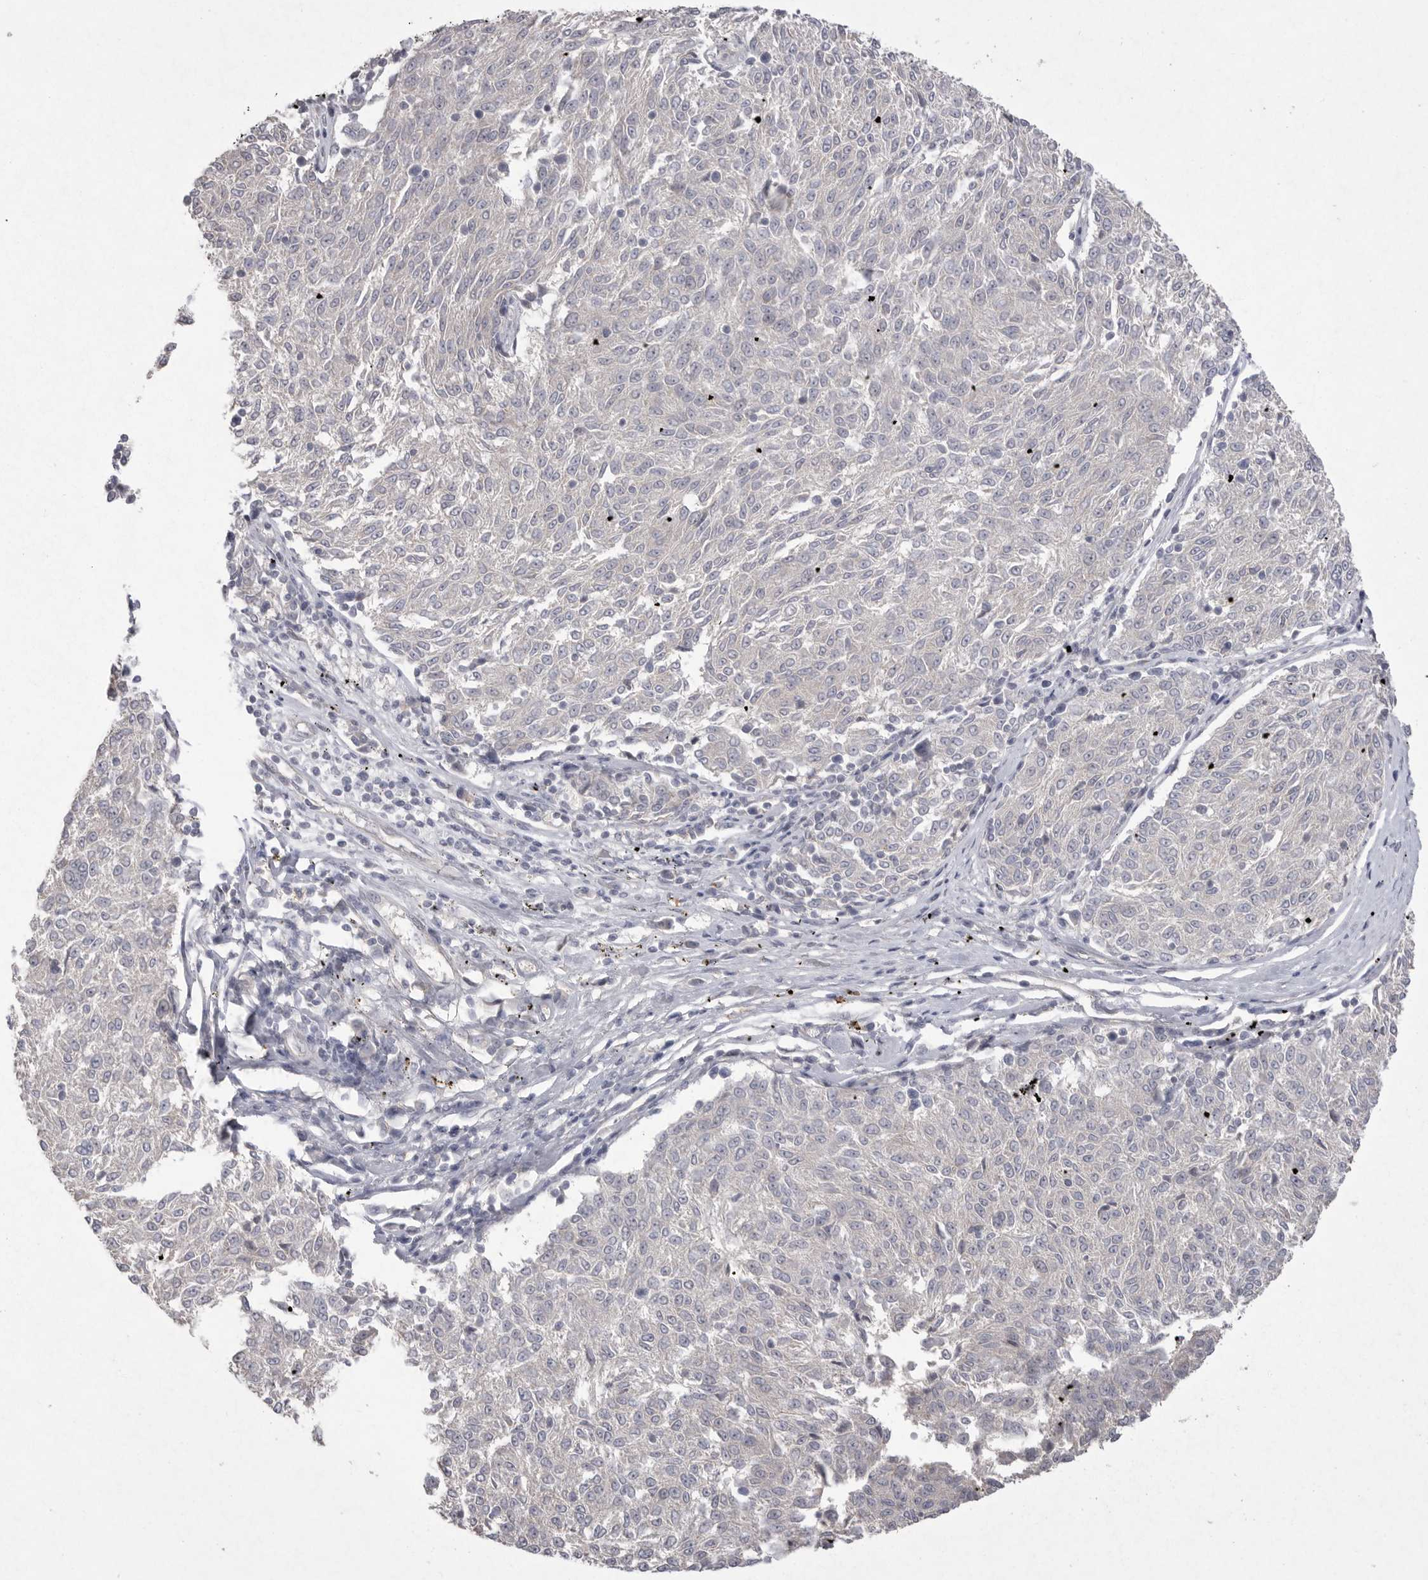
{"staining": {"intensity": "negative", "quantity": "none", "location": "none"}, "tissue": "melanoma", "cell_type": "Tumor cells", "image_type": "cancer", "snomed": [{"axis": "morphology", "description": "Malignant melanoma, NOS"}, {"axis": "topography", "description": "Skin"}], "caption": "Tumor cells show no significant expression in malignant melanoma.", "gene": "VANGL2", "patient": {"sex": "female", "age": 72}}